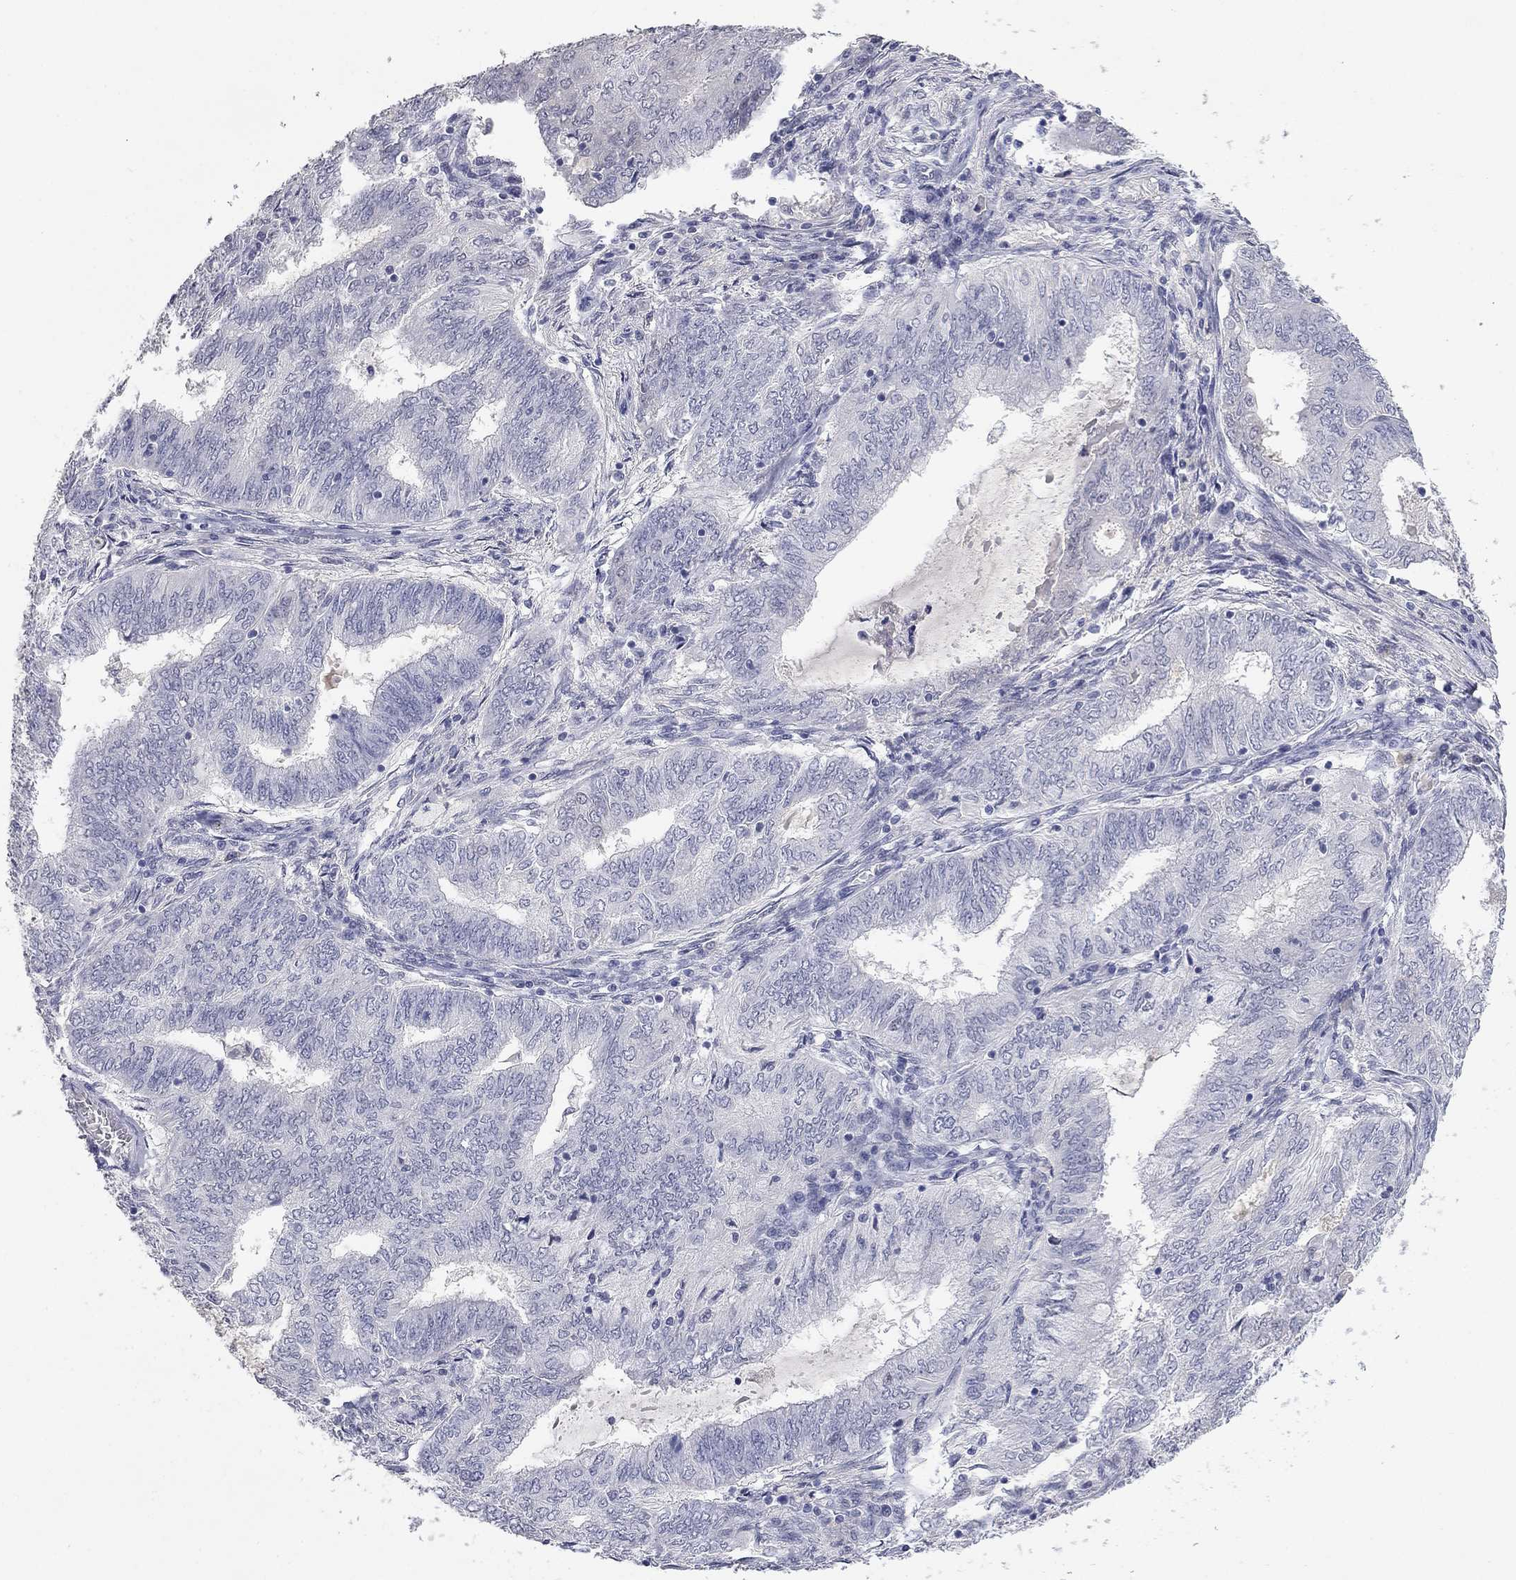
{"staining": {"intensity": "negative", "quantity": "none", "location": "none"}, "tissue": "endometrial cancer", "cell_type": "Tumor cells", "image_type": "cancer", "snomed": [{"axis": "morphology", "description": "Adenocarcinoma, NOS"}, {"axis": "topography", "description": "Endometrium"}], "caption": "Tumor cells show no significant protein staining in adenocarcinoma (endometrial).", "gene": "SLC51A", "patient": {"sex": "female", "age": 62}}